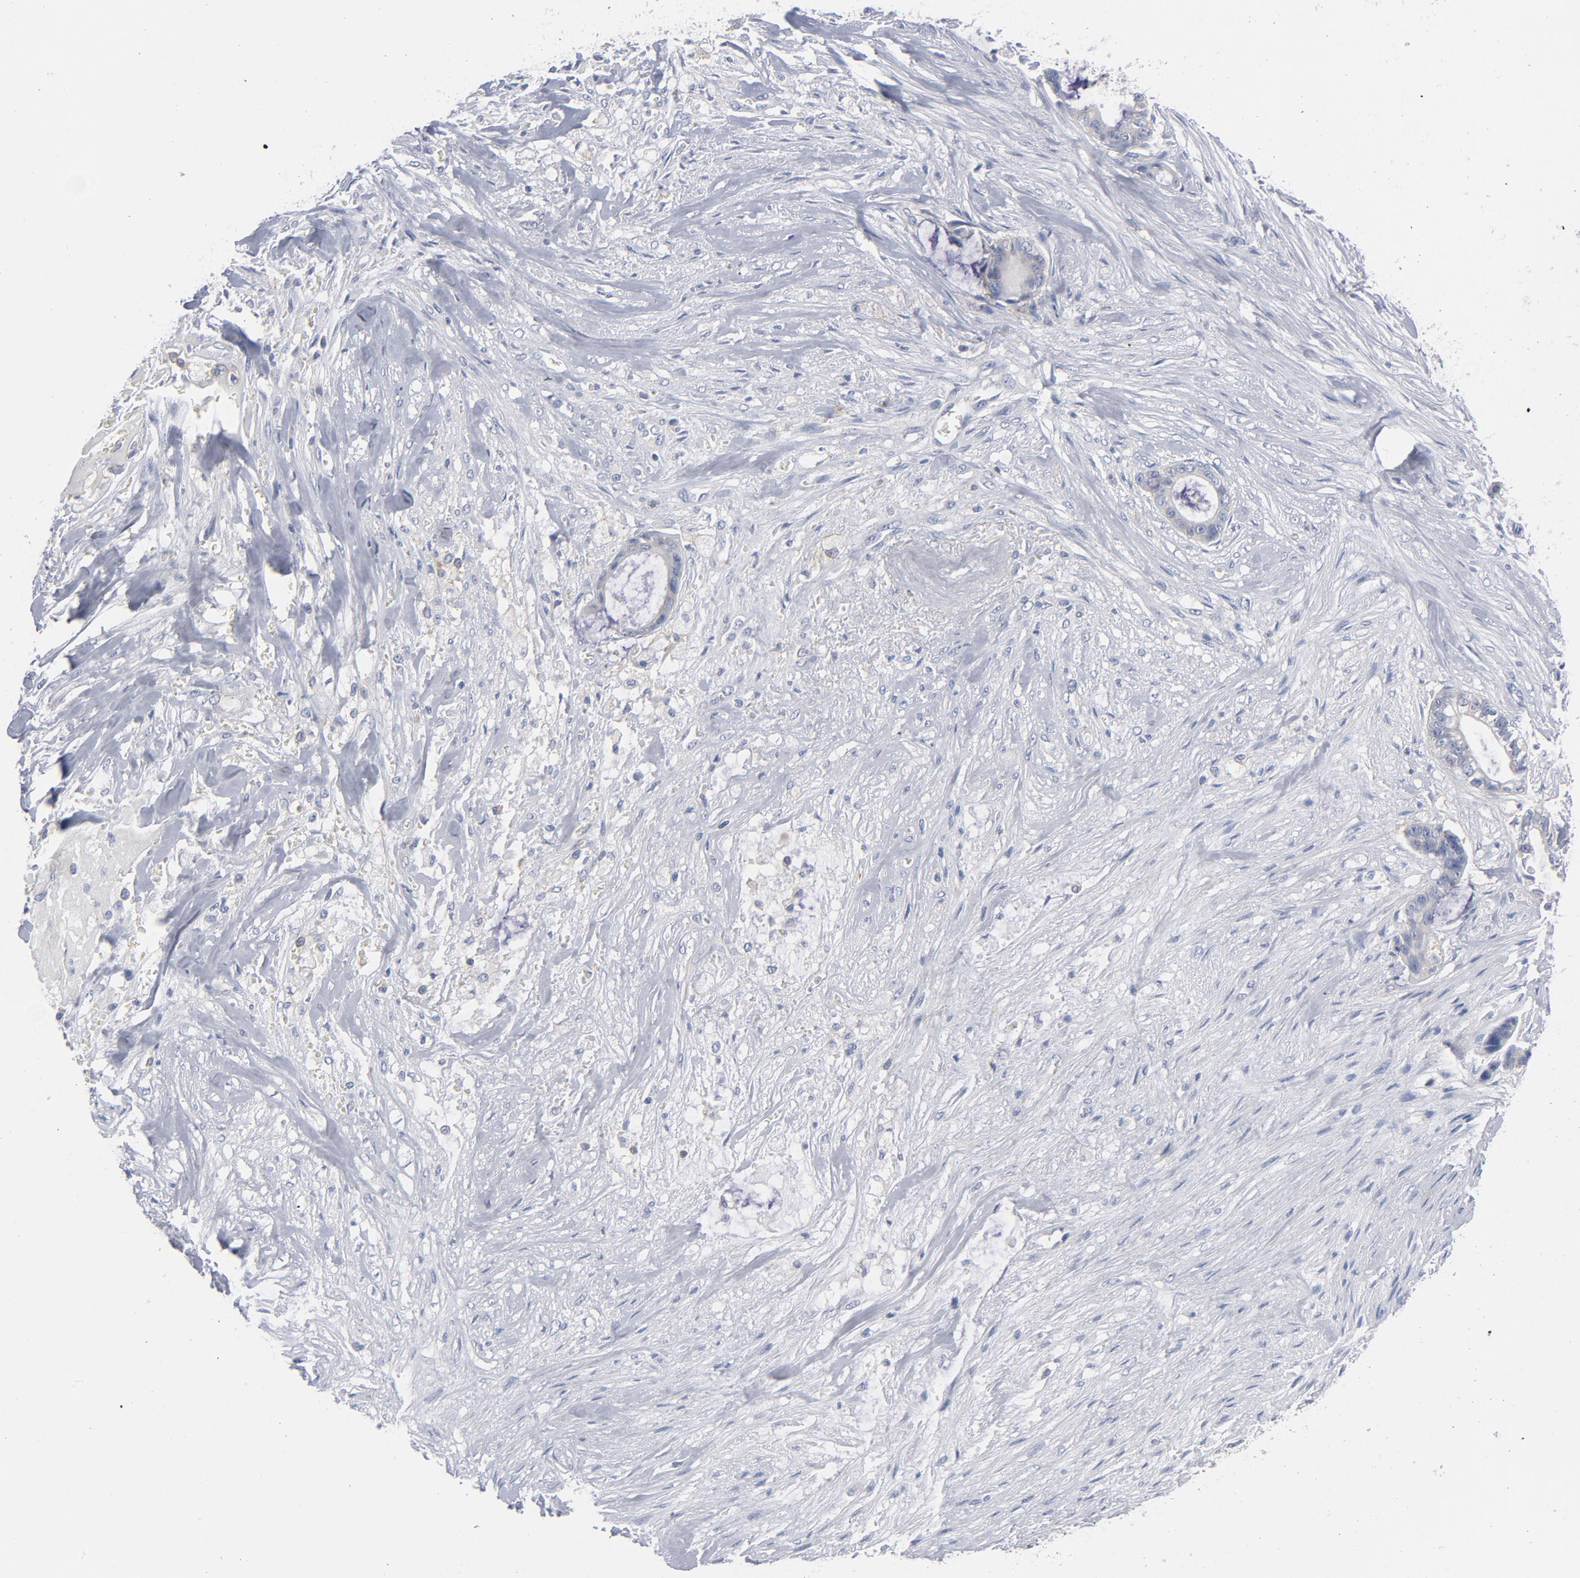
{"staining": {"intensity": "negative", "quantity": "none", "location": "none"}, "tissue": "liver cancer", "cell_type": "Tumor cells", "image_type": "cancer", "snomed": [{"axis": "morphology", "description": "Cholangiocarcinoma"}, {"axis": "topography", "description": "Liver"}], "caption": "The immunohistochemistry (IHC) photomicrograph has no significant positivity in tumor cells of liver cancer (cholangiocarcinoma) tissue.", "gene": "CD86", "patient": {"sex": "female", "age": 55}}